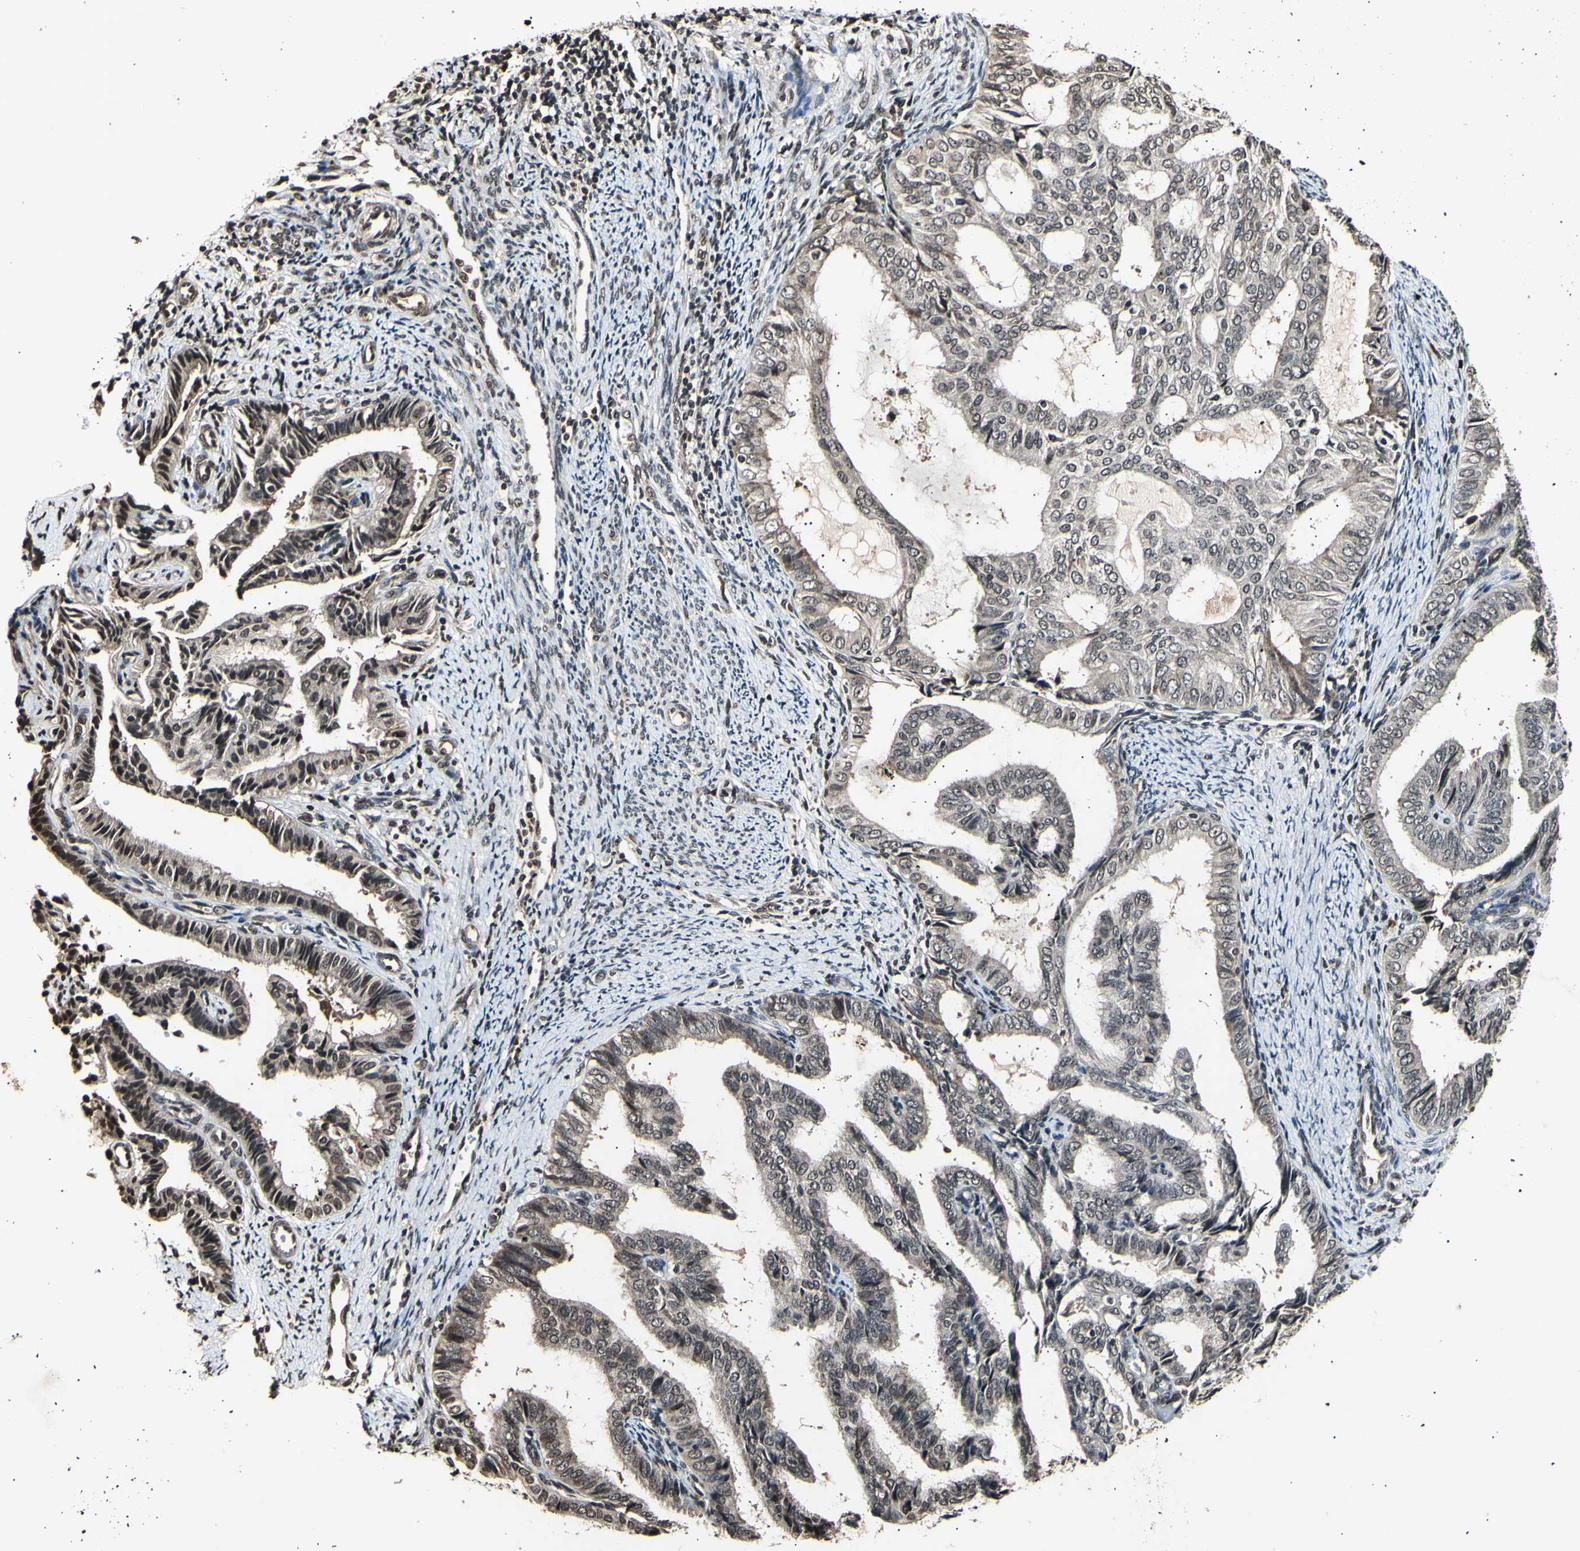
{"staining": {"intensity": "weak", "quantity": ">75%", "location": "cytoplasmic/membranous,nuclear"}, "tissue": "endometrial cancer", "cell_type": "Tumor cells", "image_type": "cancer", "snomed": [{"axis": "morphology", "description": "Adenocarcinoma, NOS"}, {"axis": "topography", "description": "Endometrium"}], "caption": "Protein analysis of adenocarcinoma (endometrial) tissue exhibits weak cytoplasmic/membranous and nuclear expression in about >75% of tumor cells.", "gene": "ANAPC7", "patient": {"sex": "female", "age": 58}}